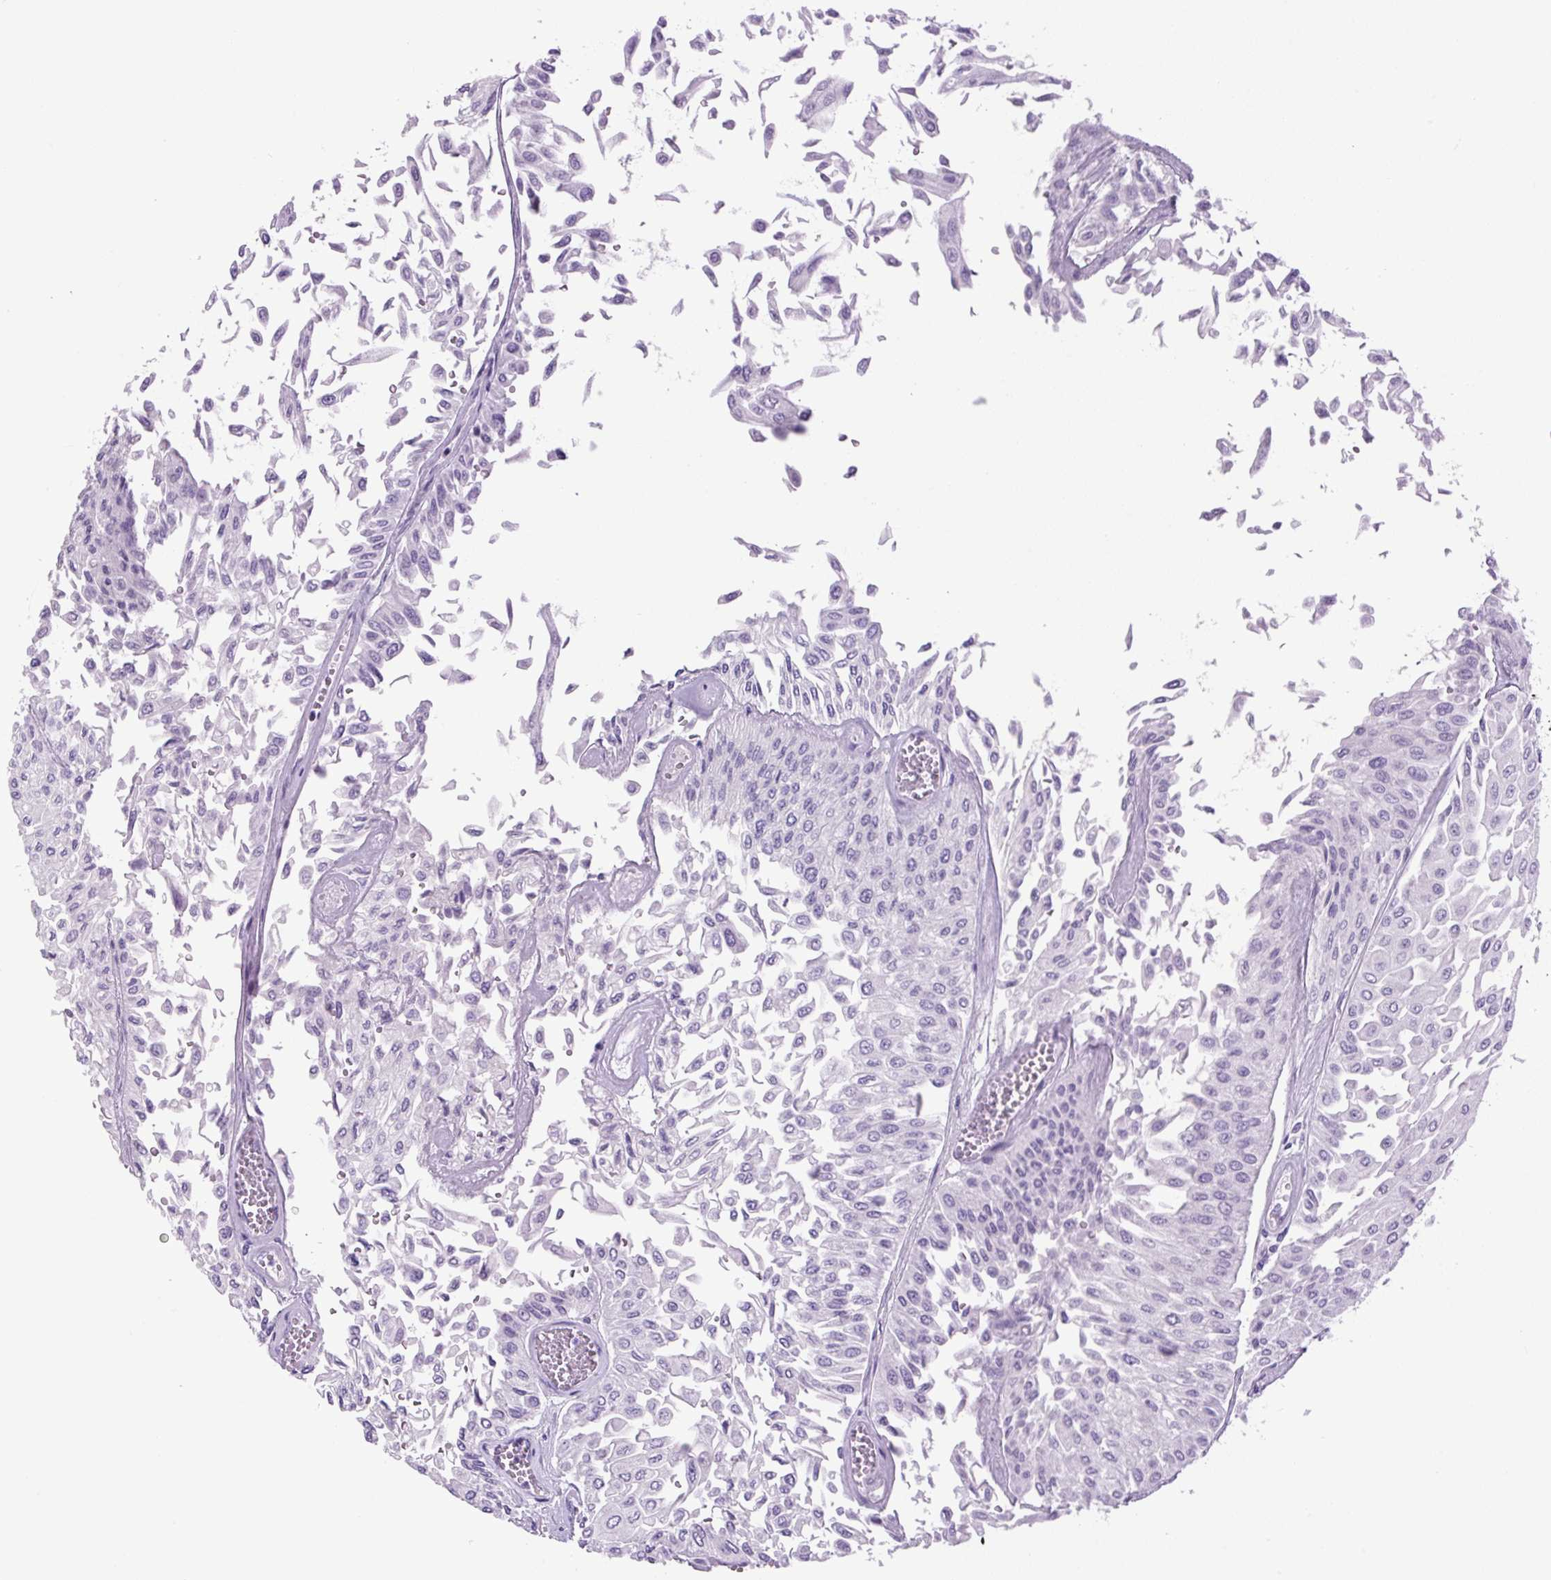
{"staining": {"intensity": "negative", "quantity": "none", "location": "none"}, "tissue": "urothelial cancer", "cell_type": "Tumor cells", "image_type": "cancer", "snomed": [{"axis": "morphology", "description": "Urothelial carcinoma, Low grade"}, {"axis": "topography", "description": "Urinary bladder"}], "caption": "This is an immunohistochemistry (IHC) image of human urothelial carcinoma (low-grade). There is no staining in tumor cells.", "gene": "CHGA", "patient": {"sex": "male", "age": 67}}